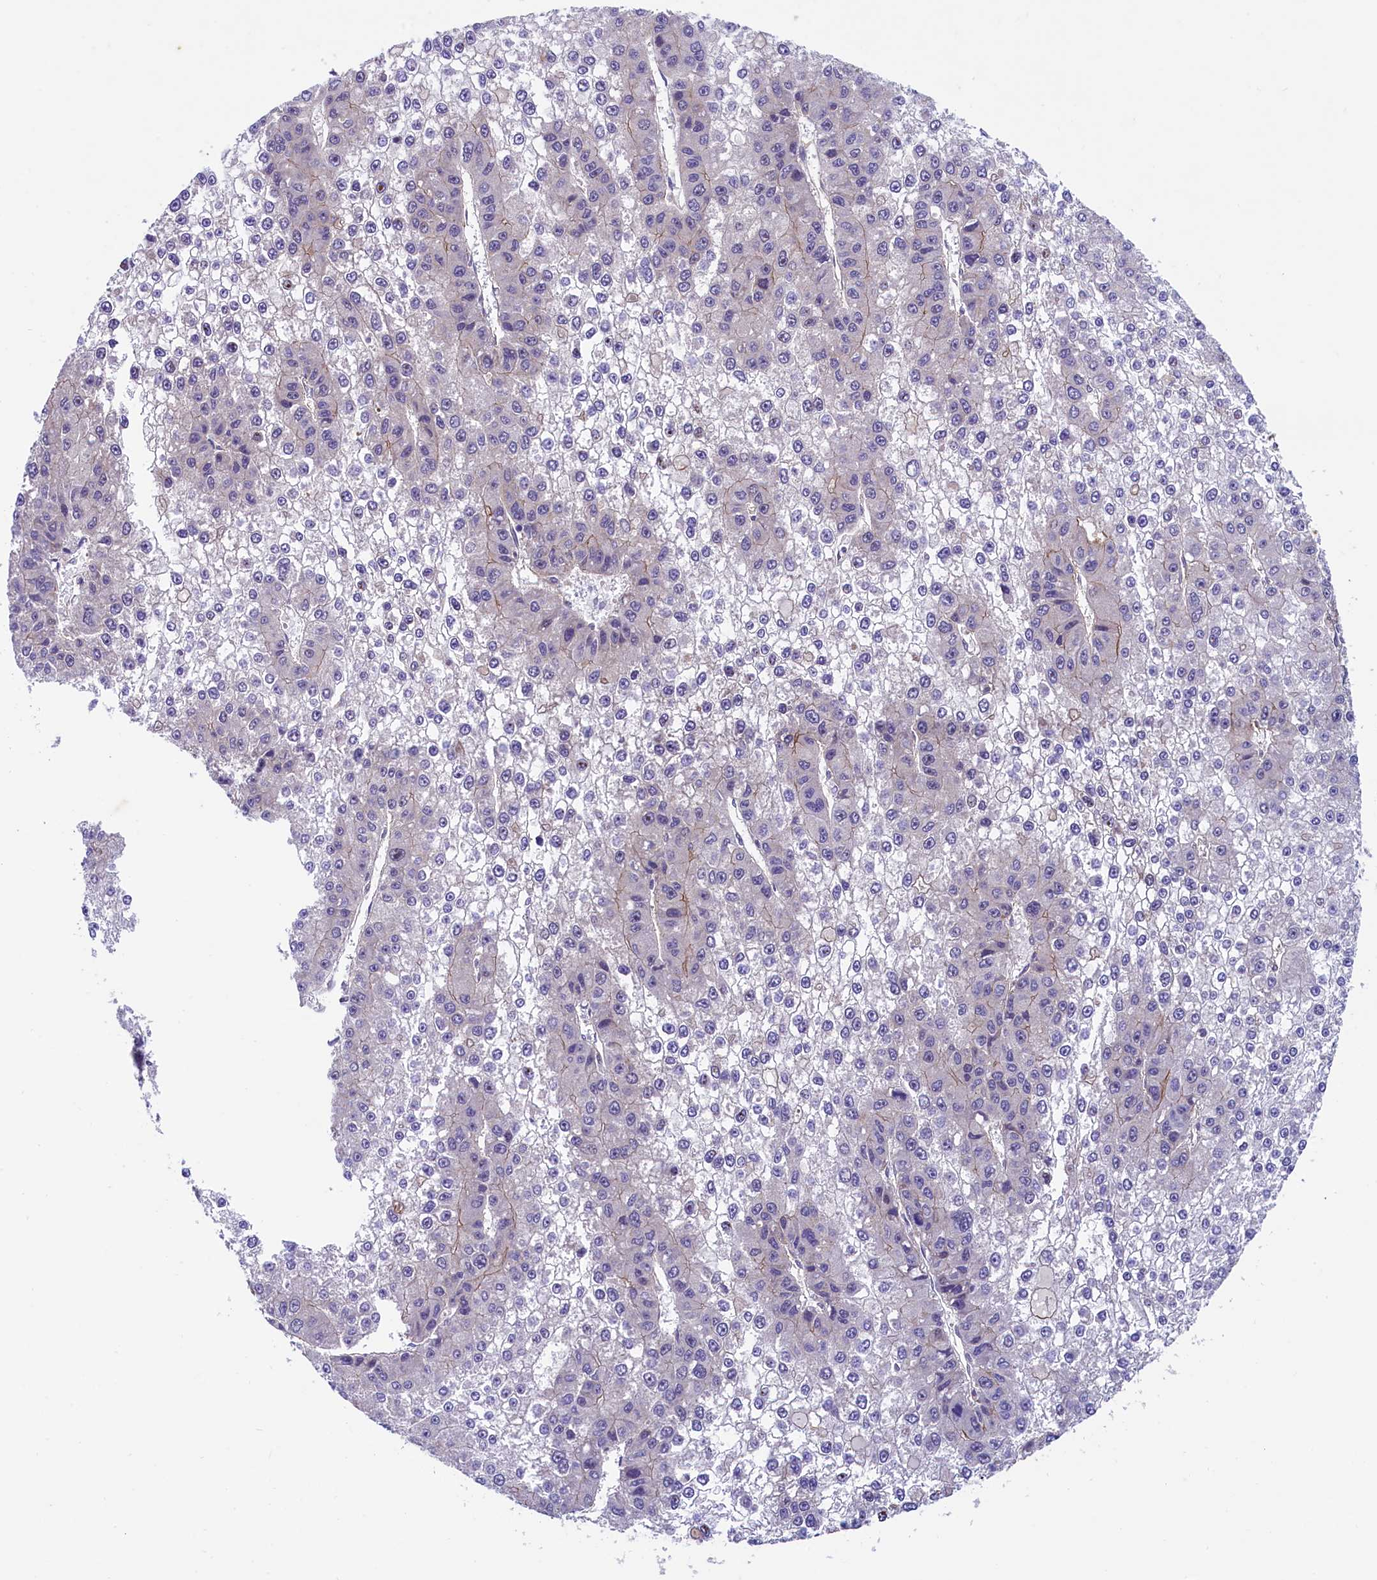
{"staining": {"intensity": "negative", "quantity": "none", "location": "none"}, "tissue": "liver cancer", "cell_type": "Tumor cells", "image_type": "cancer", "snomed": [{"axis": "morphology", "description": "Carcinoma, Hepatocellular, NOS"}, {"axis": "topography", "description": "Liver"}], "caption": "This is a histopathology image of IHC staining of hepatocellular carcinoma (liver), which shows no staining in tumor cells.", "gene": "ARL14EP", "patient": {"sex": "female", "age": 73}}